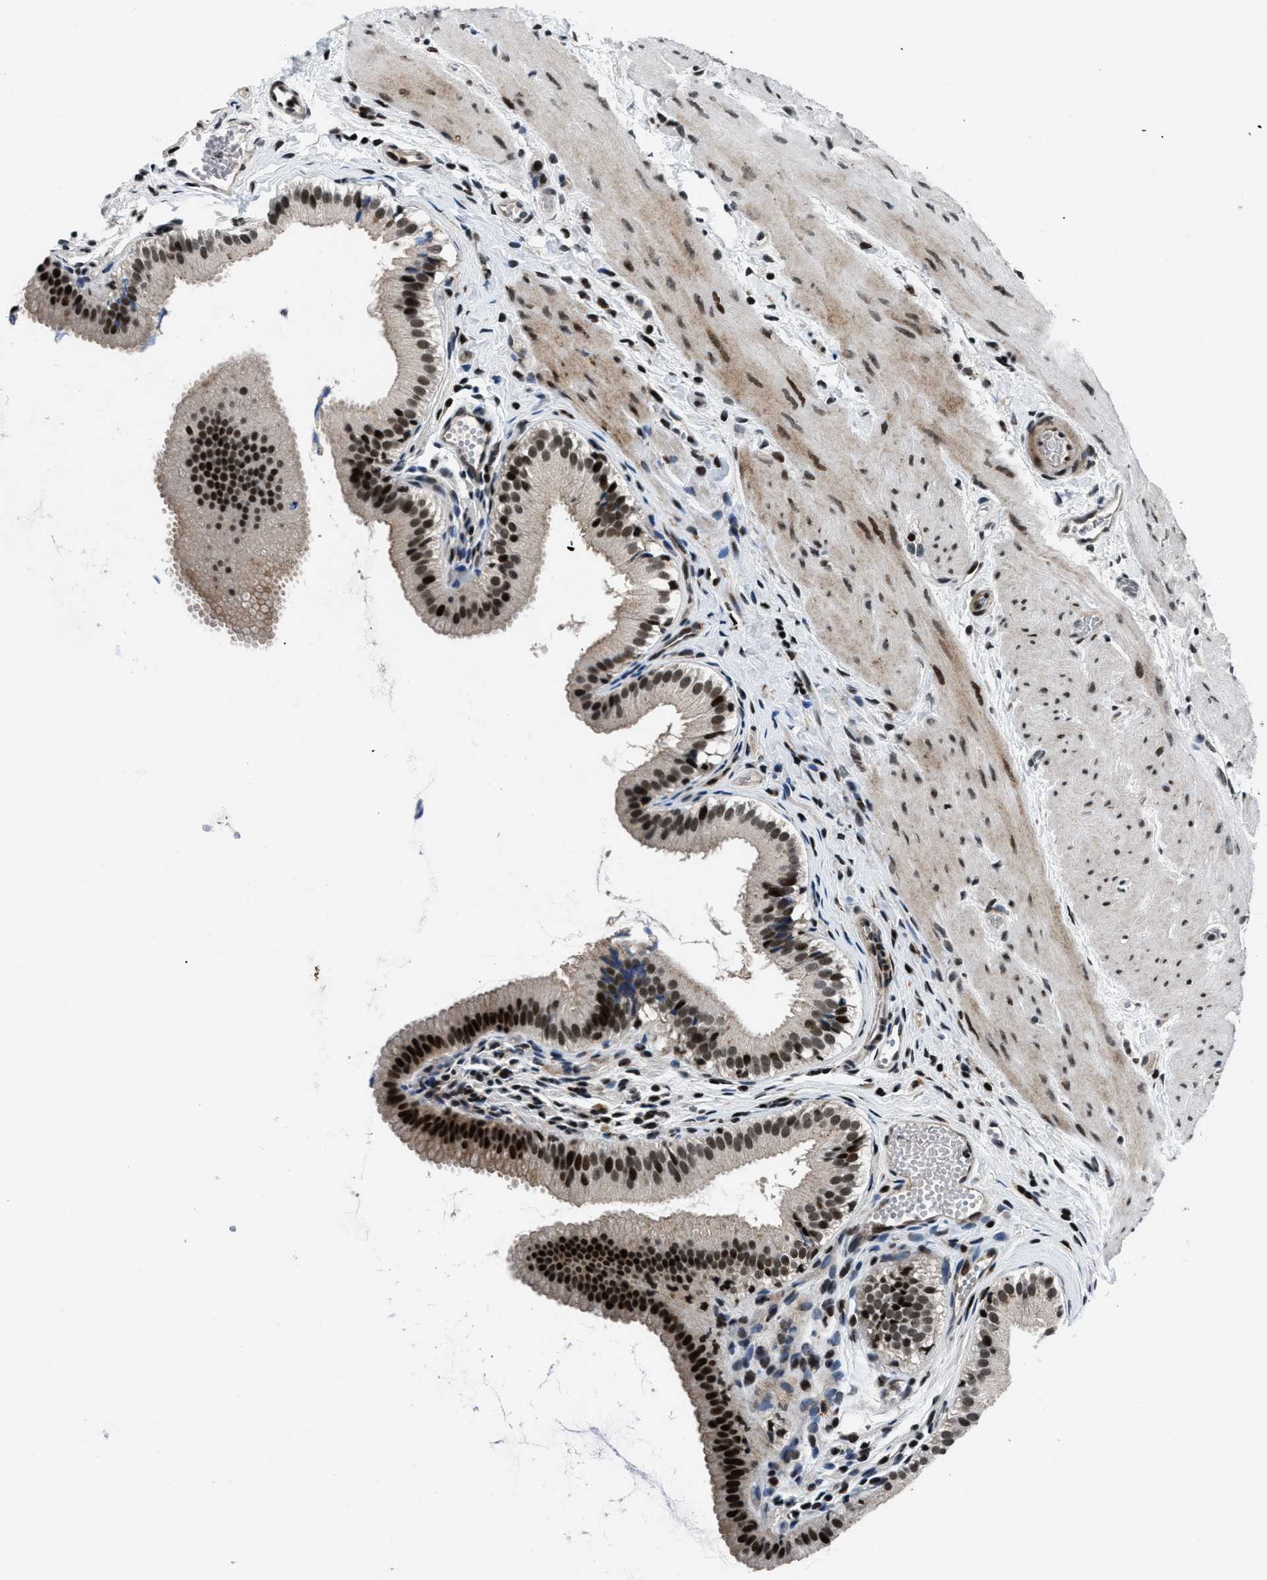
{"staining": {"intensity": "strong", "quantity": ">75%", "location": "cytoplasmic/membranous,nuclear"}, "tissue": "gallbladder", "cell_type": "Glandular cells", "image_type": "normal", "snomed": [{"axis": "morphology", "description": "Normal tissue, NOS"}, {"axis": "topography", "description": "Gallbladder"}], "caption": "The photomicrograph demonstrates immunohistochemical staining of unremarkable gallbladder. There is strong cytoplasmic/membranous,nuclear expression is appreciated in about >75% of glandular cells. (IHC, brightfield microscopy, high magnification).", "gene": "SMARCB1", "patient": {"sex": "female", "age": 26}}